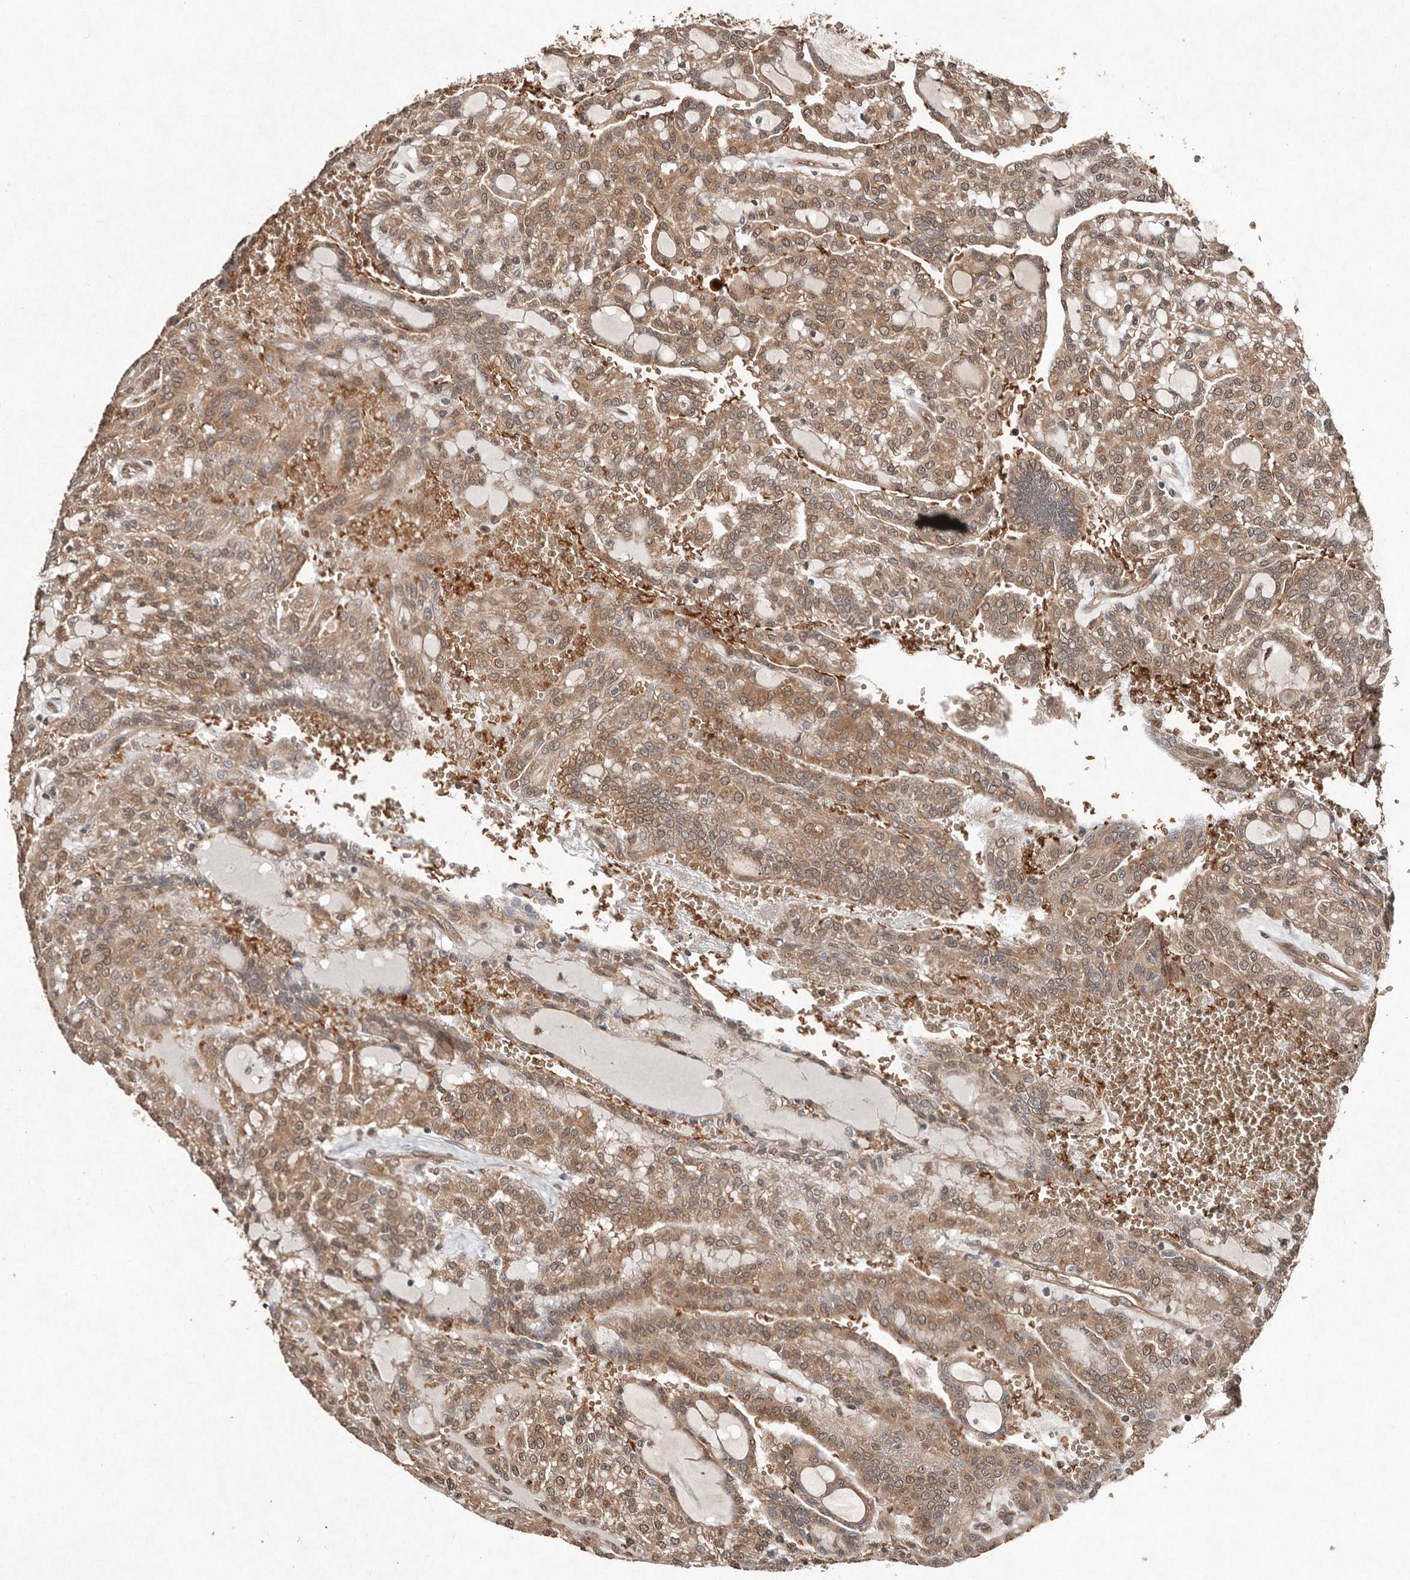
{"staining": {"intensity": "moderate", "quantity": ">75%", "location": "cytoplasmic/membranous"}, "tissue": "renal cancer", "cell_type": "Tumor cells", "image_type": "cancer", "snomed": [{"axis": "morphology", "description": "Adenocarcinoma, NOS"}, {"axis": "topography", "description": "Kidney"}], "caption": "A high-resolution histopathology image shows immunohistochemistry staining of adenocarcinoma (renal), which shows moderate cytoplasmic/membranous staining in about >75% of tumor cells.", "gene": "DIP2C", "patient": {"sex": "male", "age": 63}}